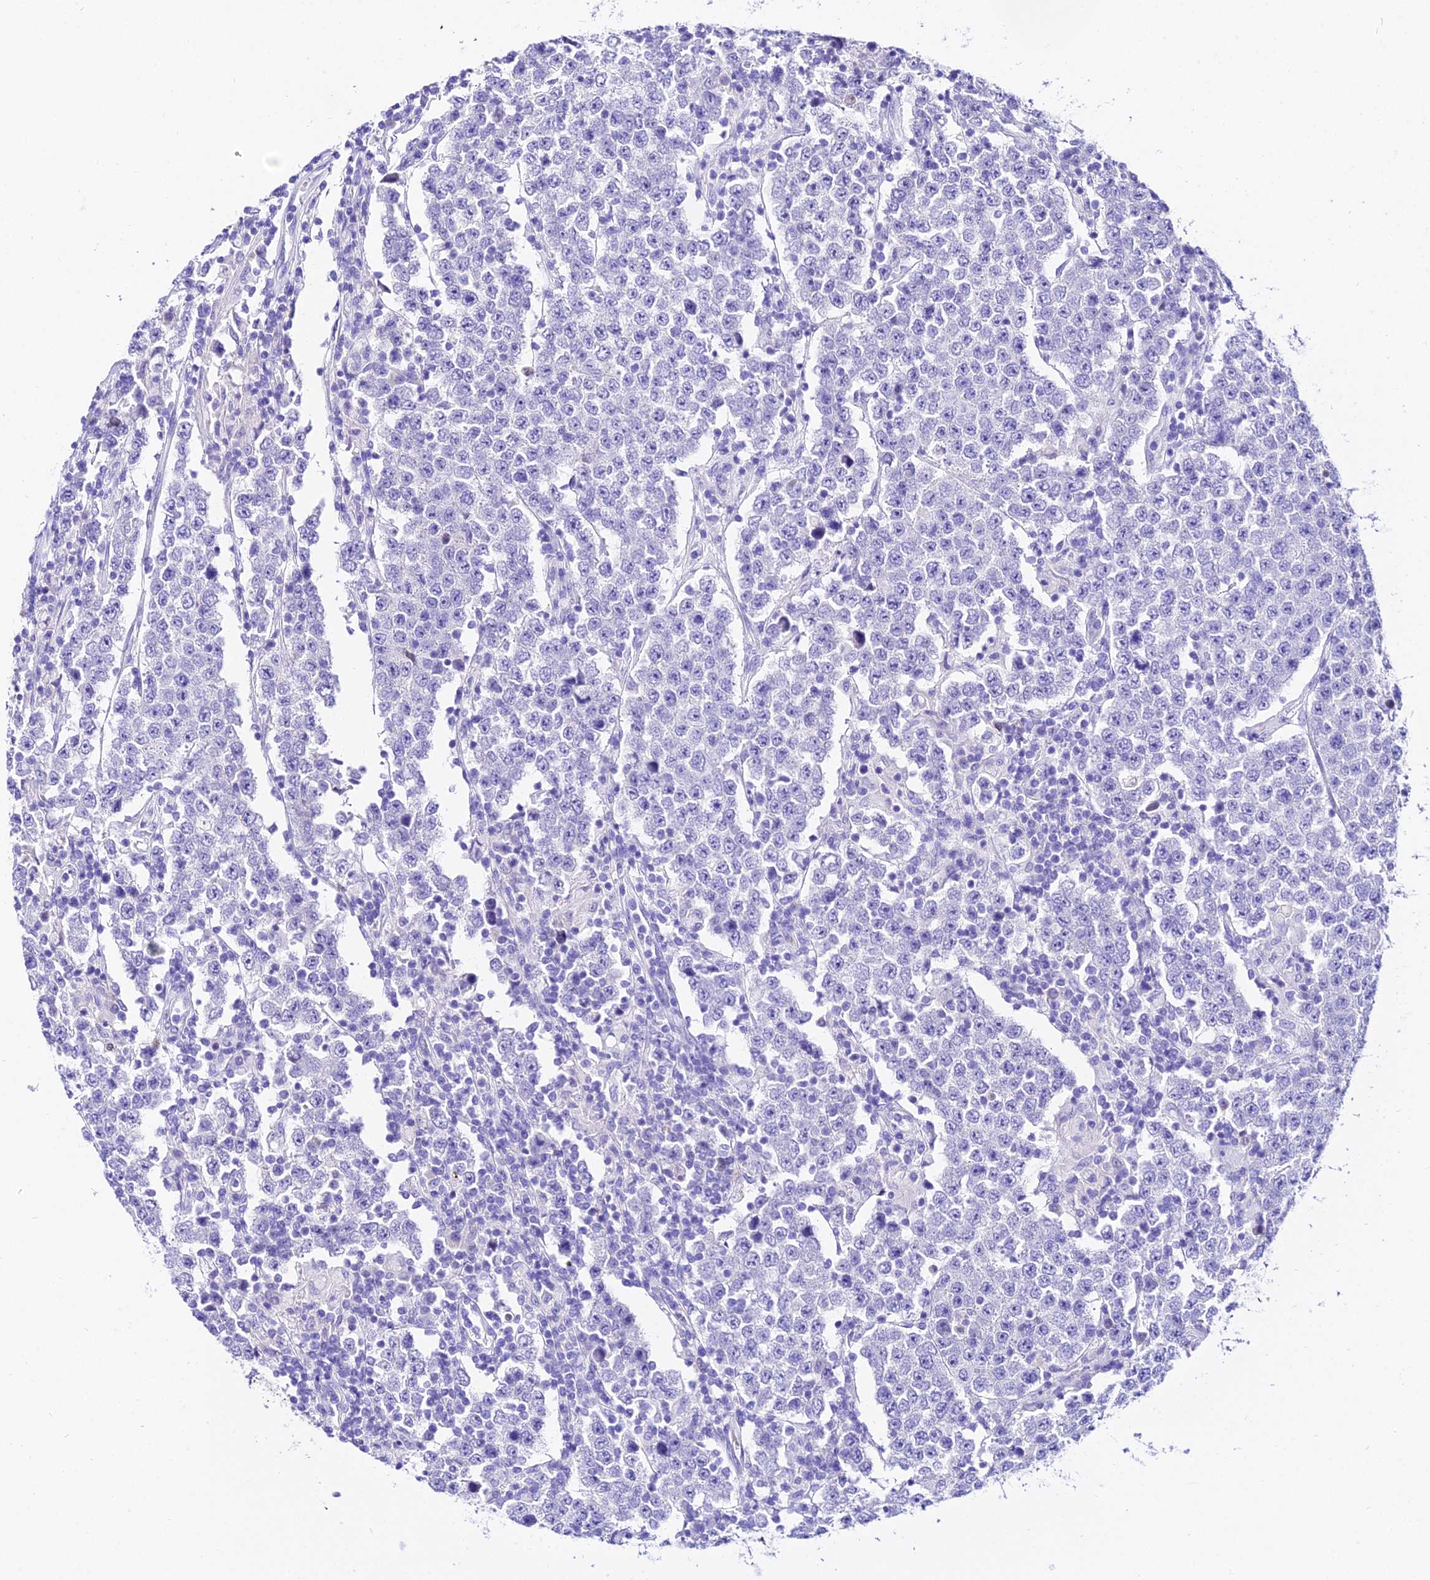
{"staining": {"intensity": "negative", "quantity": "none", "location": "none"}, "tissue": "testis cancer", "cell_type": "Tumor cells", "image_type": "cancer", "snomed": [{"axis": "morphology", "description": "Normal tissue, NOS"}, {"axis": "morphology", "description": "Urothelial carcinoma, High grade"}, {"axis": "morphology", "description": "Seminoma, NOS"}, {"axis": "morphology", "description": "Carcinoma, Embryonal, NOS"}, {"axis": "topography", "description": "Urinary bladder"}, {"axis": "topography", "description": "Testis"}], "caption": "Tumor cells are negative for protein expression in human testis cancer.", "gene": "DEFB106A", "patient": {"sex": "male", "age": 41}}